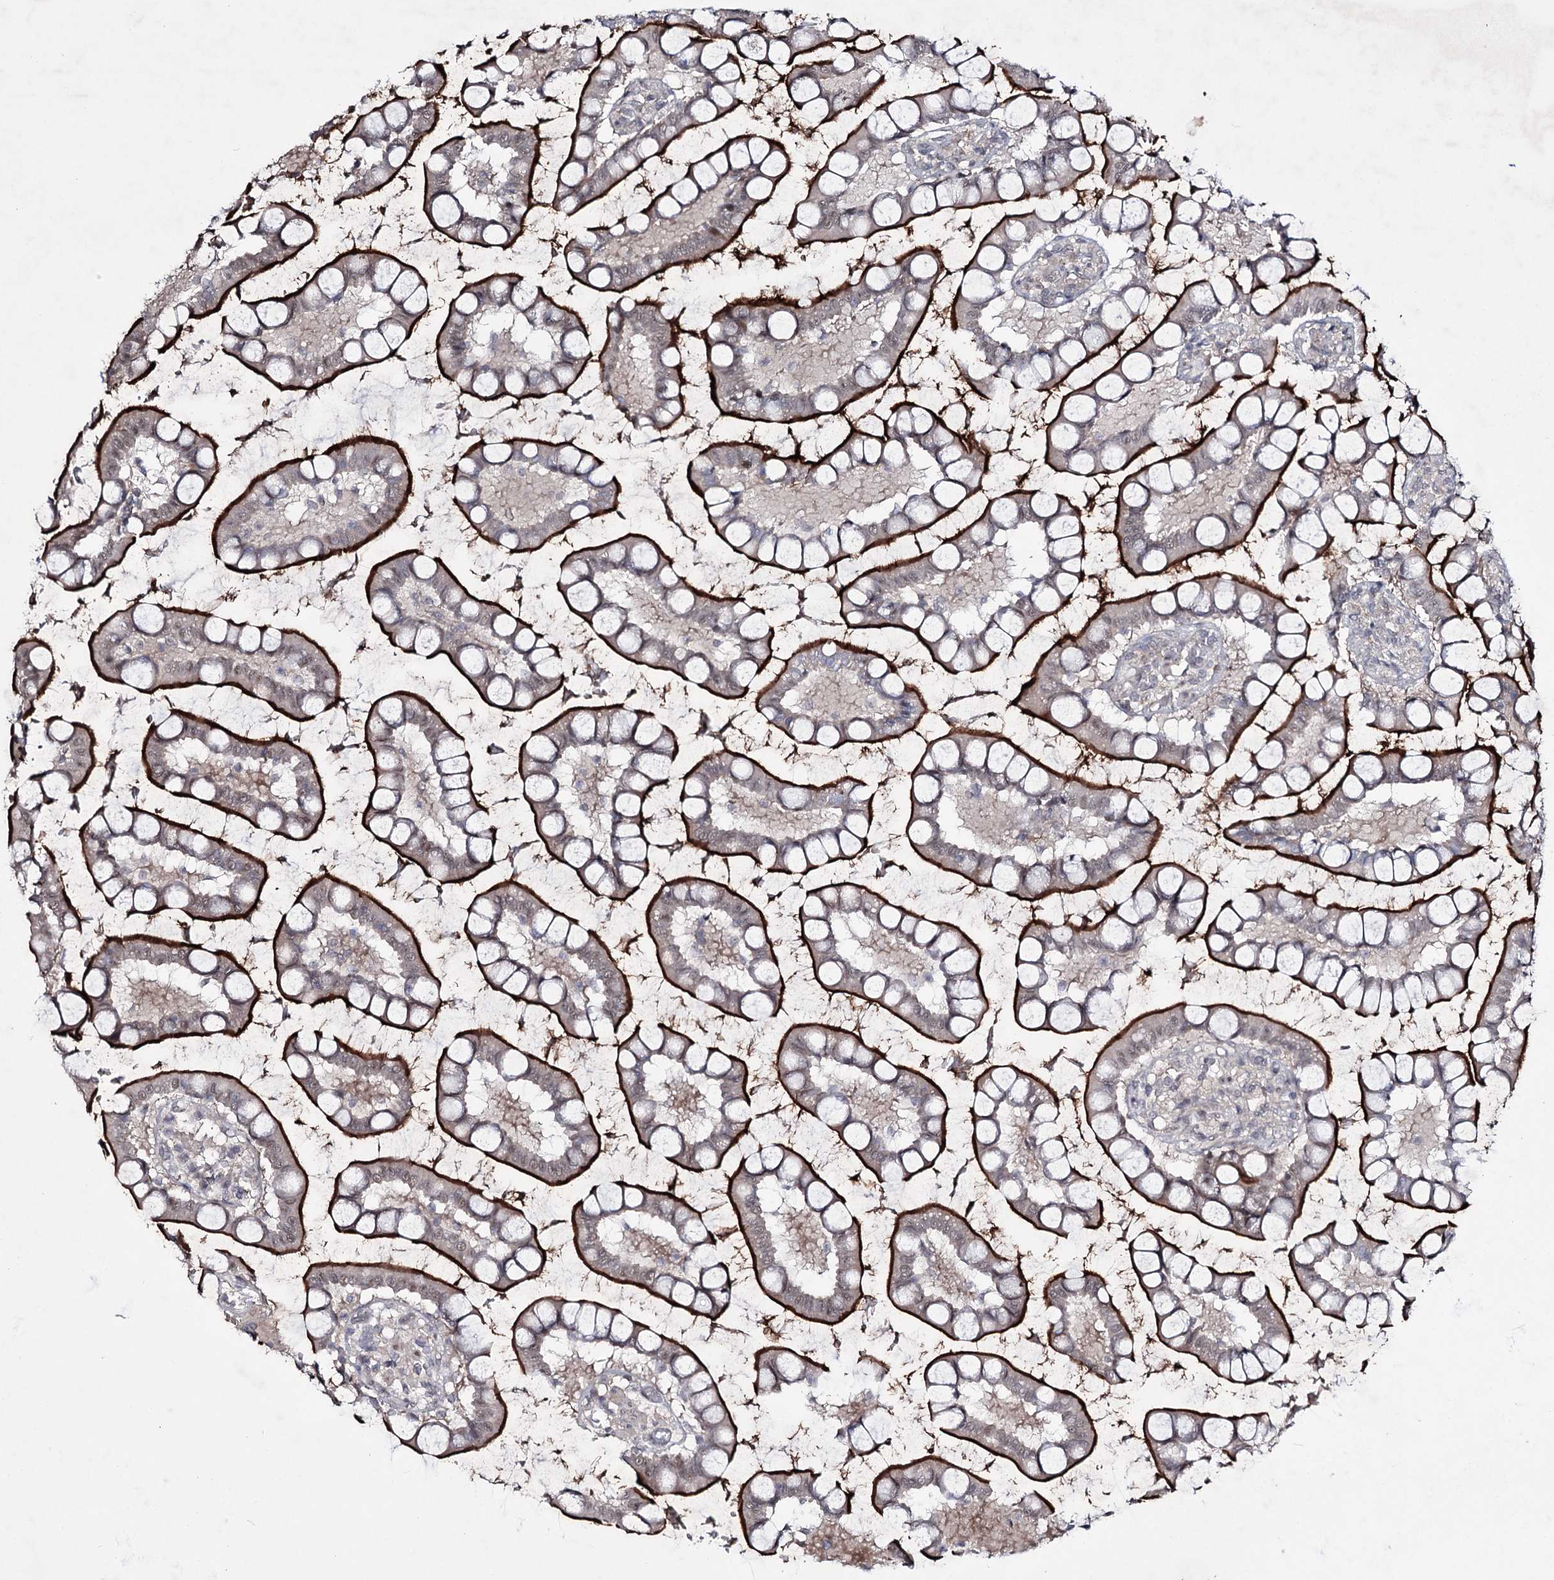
{"staining": {"intensity": "strong", "quantity": ">75%", "location": "cytoplasmic/membranous,nuclear"}, "tissue": "small intestine", "cell_type": "Glandular cells", "image_type": "normal", "snomed": [{"axis": "morphology", "description": "Normal tissue, NOS"}, {"axis": "topography", "description": "Small intestine"}], "caption": "Small intestine was stained to show a protein in brown. There is high levels of strong cytoplasmic/membranous,nuclear expression in about >75% of glandular cells. The protein is stained brown, and the nuclei are stained in blue (DAB (3,3'-diaminobenzidine) IHC with brightfield microscopy, high magnification).", "gene": "HOXC11", "patient": {"sex": "male", "age": 52}}